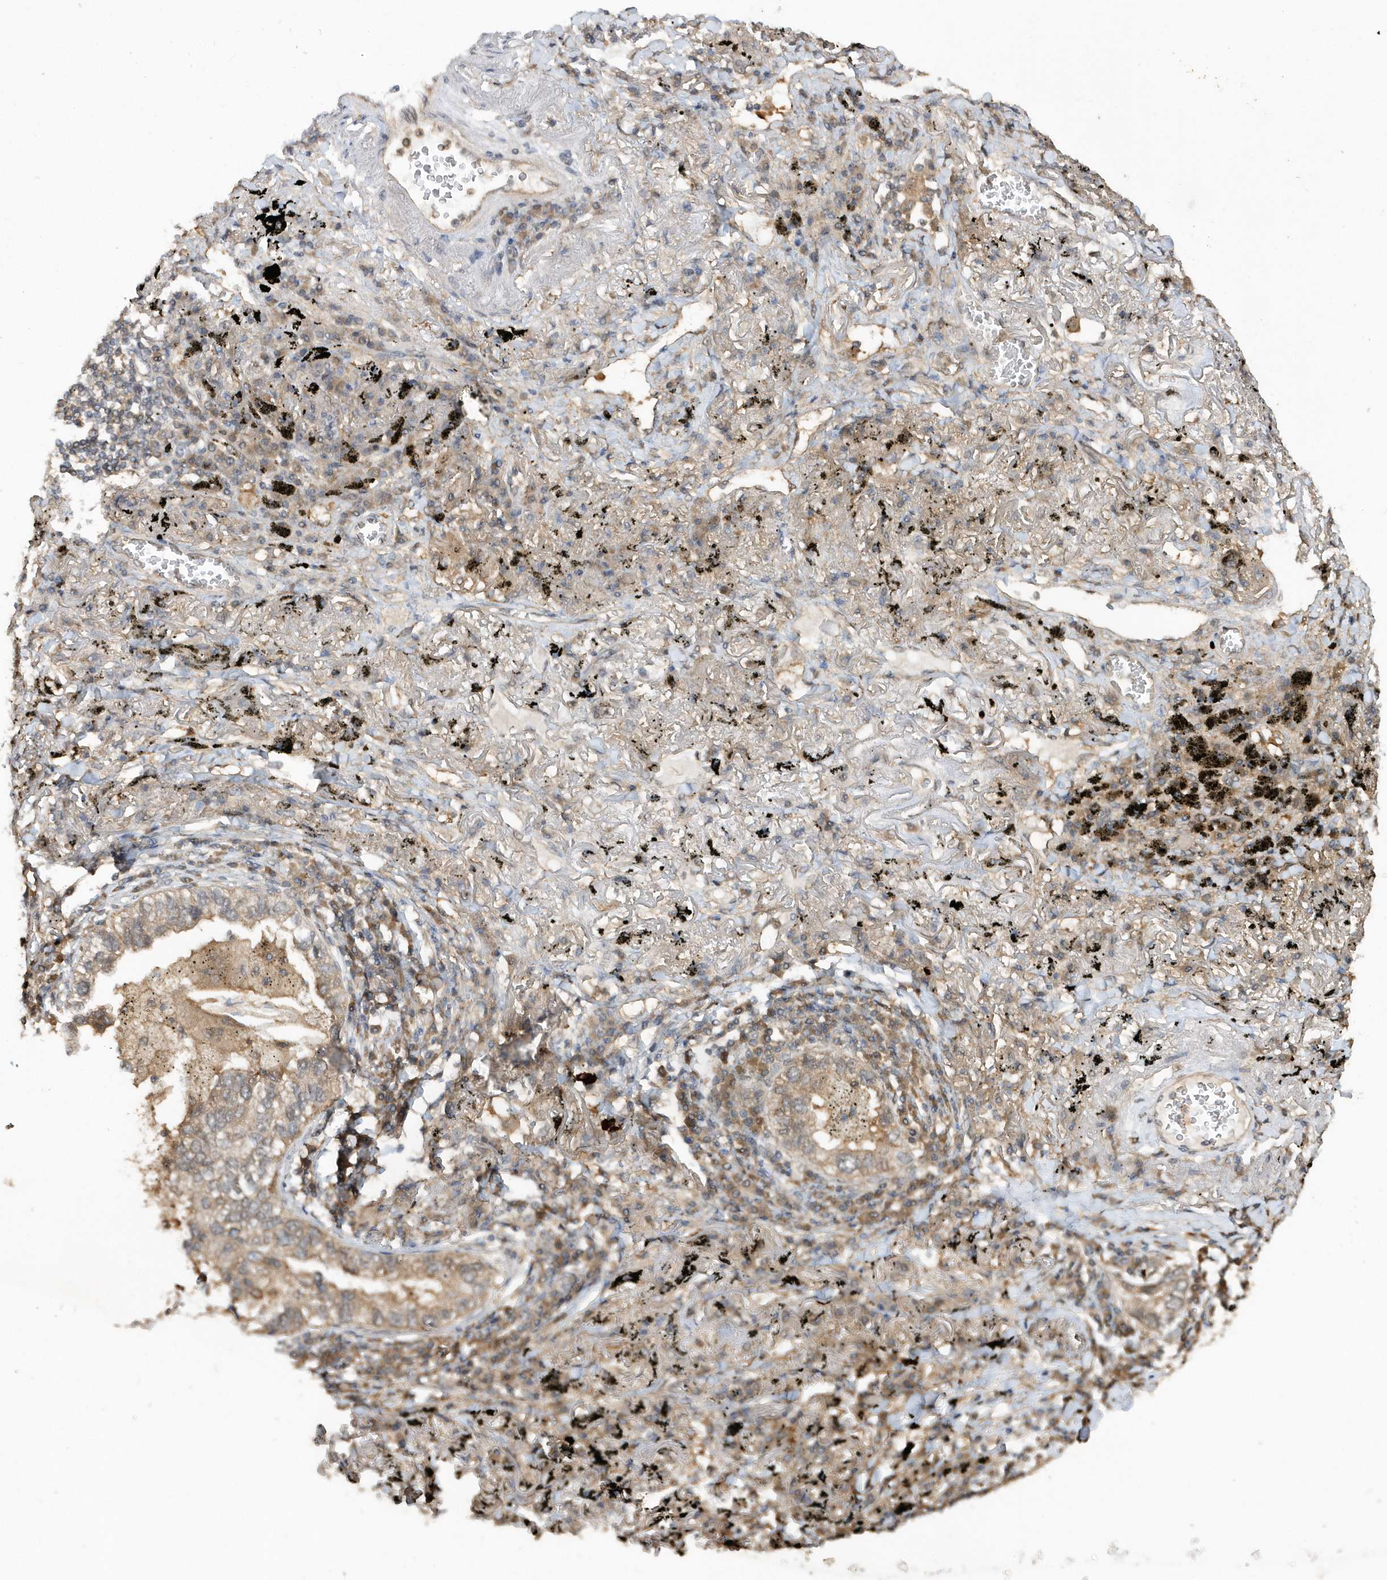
{"staining": {"intensity": "moderate", "quantity": "<25%", "location": "cytoplasmic/membranous"}, "tissue": "lung cancer", "cell_type": "Tumor cells", "image_type": "cancer", "snomed": [{"axis": "morphology", "description": "Adenocarcinoma, NOS"}, {"axis": "topography", "description": "Lung"}], "caption": "Lung cancer (adenocarcinoma) stained for a protein exhibits moderate cytoplasmic/membranous positivity in tumor cells.", "gene": "RPE", "patient": {"sex": "male", "age": 65}}